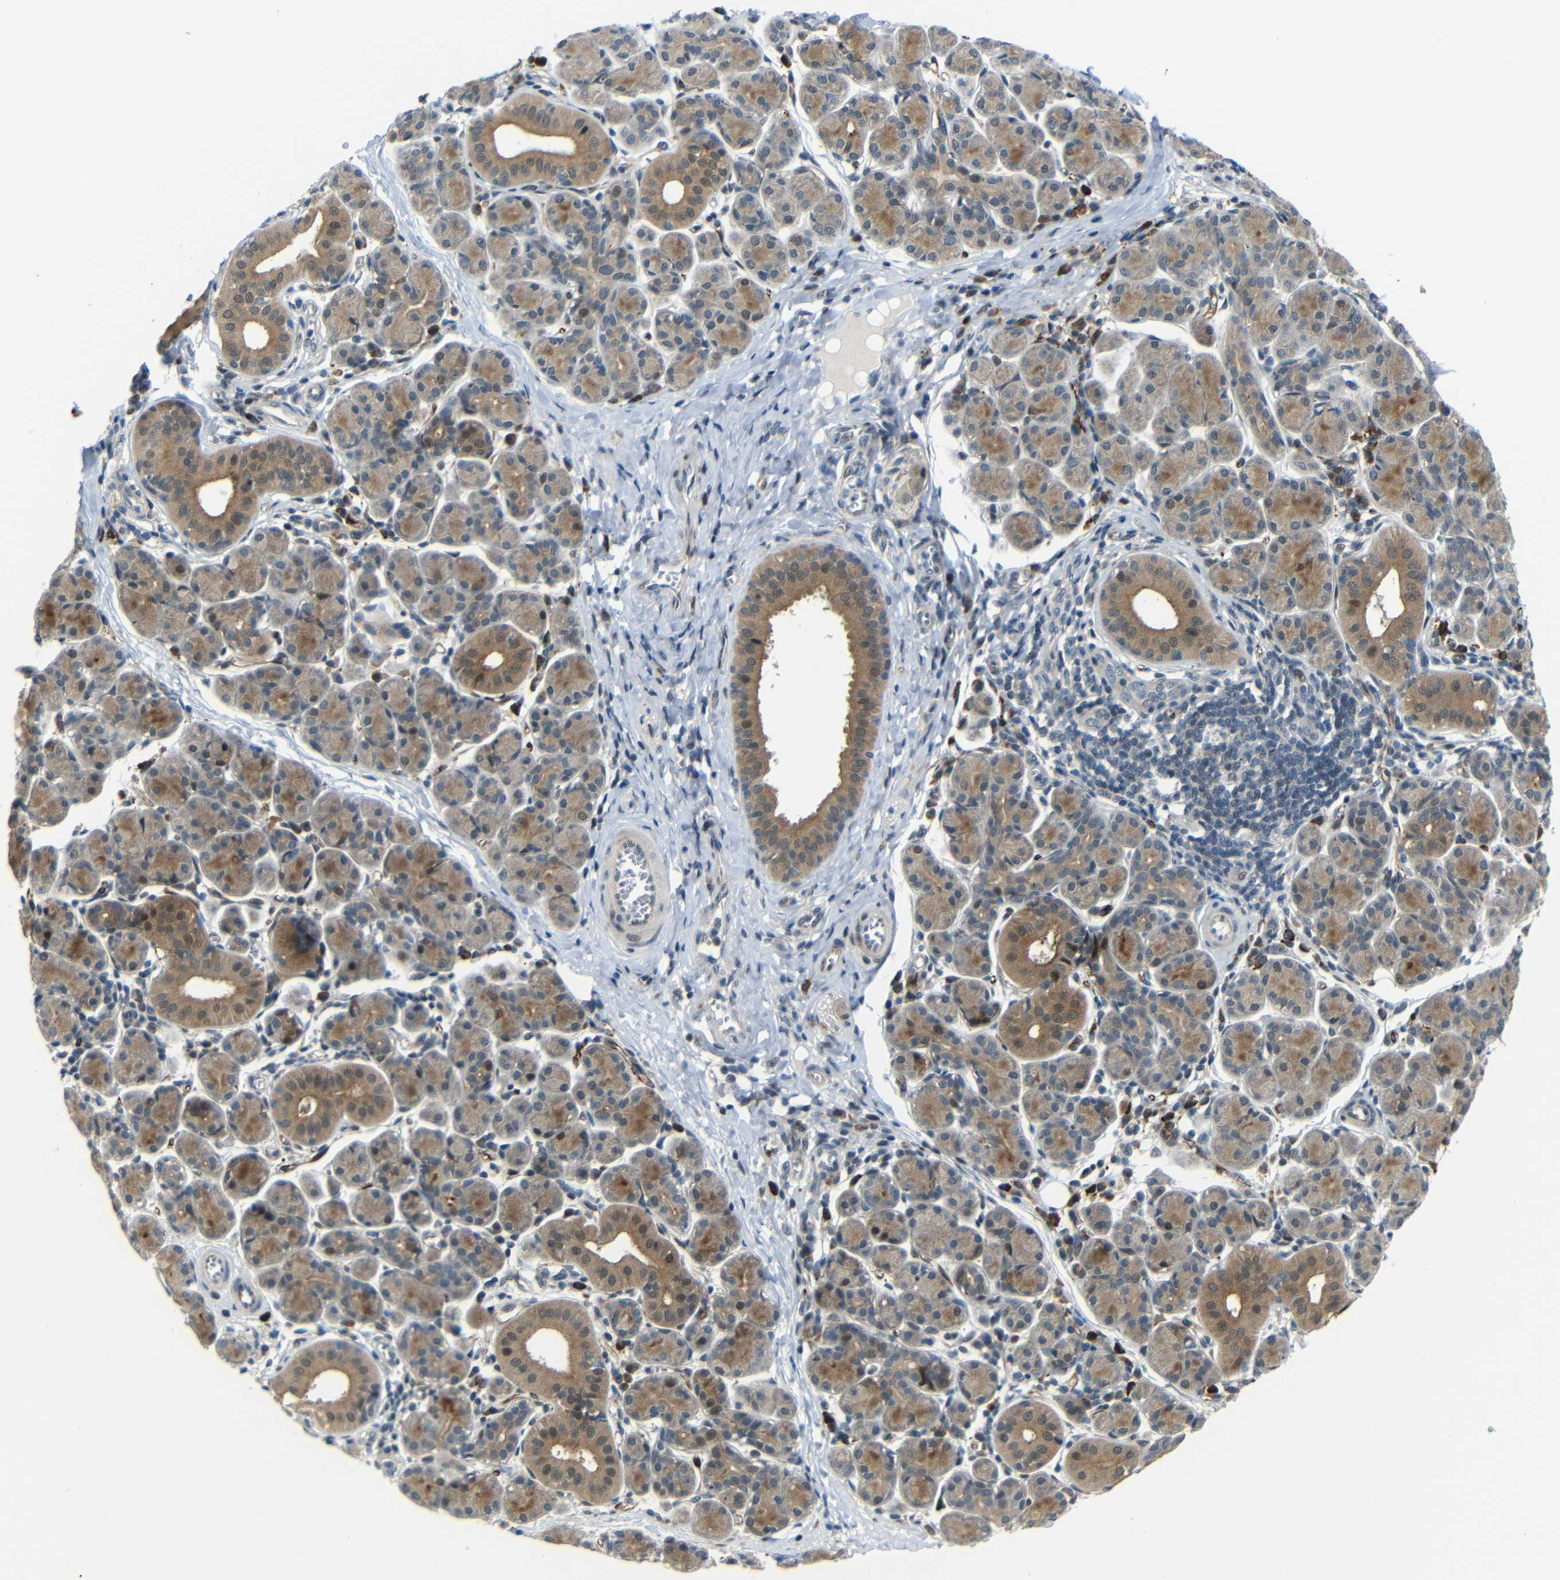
{"staining": {"intensity": "moderate", "quantity": ">75%", "location": "cytoplasmic/membranous"}, "tissue": "salivary gland", "cell_type": "Glandular cells", "image_type": "normal", "snomed": [{"axis": "morphology", "description": "Normal tissue, NOS"}, {"axis": "morphology", "description": "Inflammation, NOS"}, {"axis": "topography", "description": "Lymph node"}, {"axis": "topography", "description": "Salivary gland"}], "caption": "IHC (DAB) staining of benign human salivary gland demonstrates moderate cytoplasmic/membranous protein expression in about >75% of glandular cells.", "gene": "SYDE1", "patient": {"sex": "male", "age": 3}}